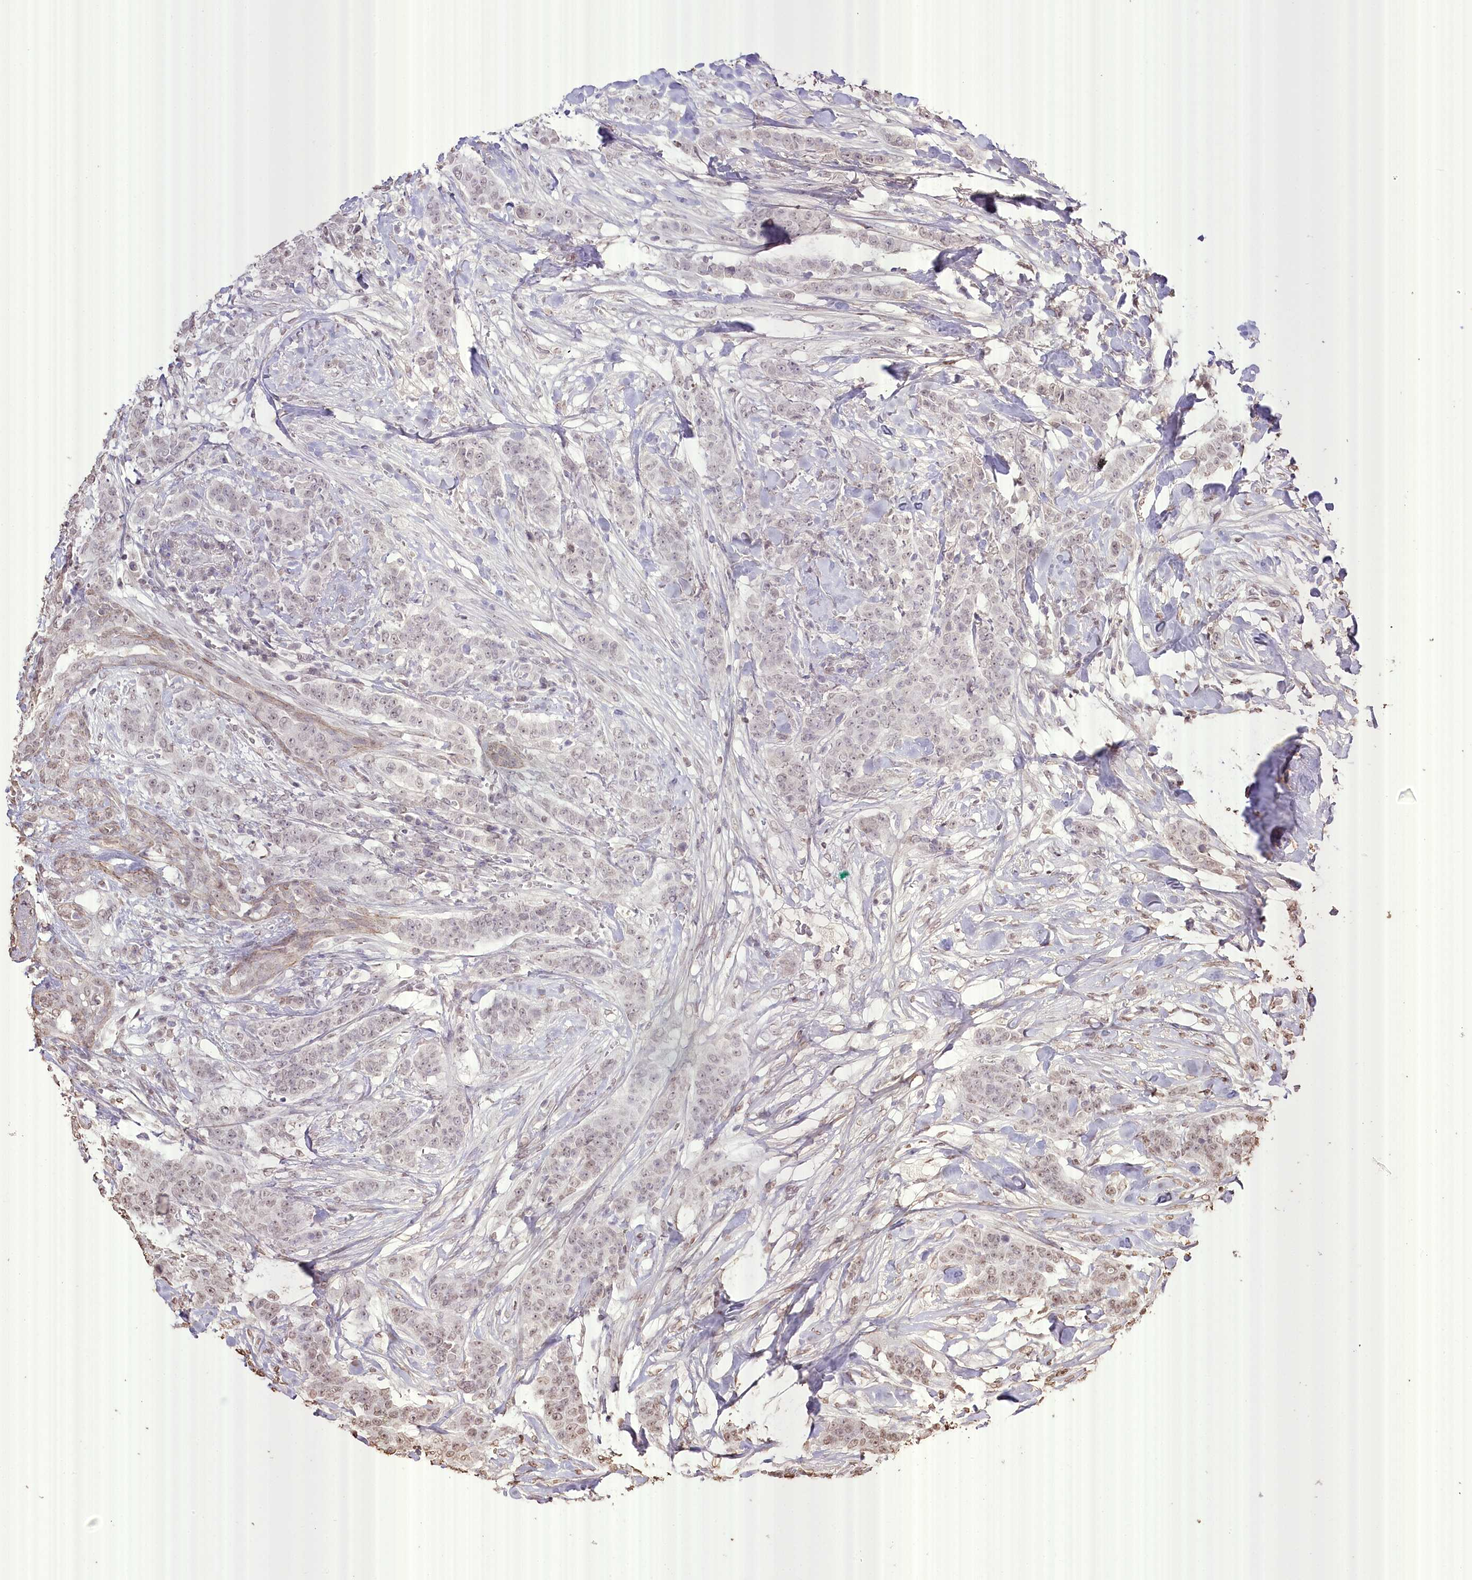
{"staining": {"intensity": "weak", "quantity": "<25%", "location": "nuclear"}, "tissue": "breast cancer", "cell_type": "Tumor cells", "image_type": "cancer", "snomed": [{"axis": "morphology", "description": "Duct carcinoma"}, {"axis": "topography", "description": "Breast"}], "caption": "Breast cancer was stained to show a protein in brown. There is no significant staining in tumor cells.", "gene": "SLC39A10", "patient": {"sex": "female", "age": 40}}